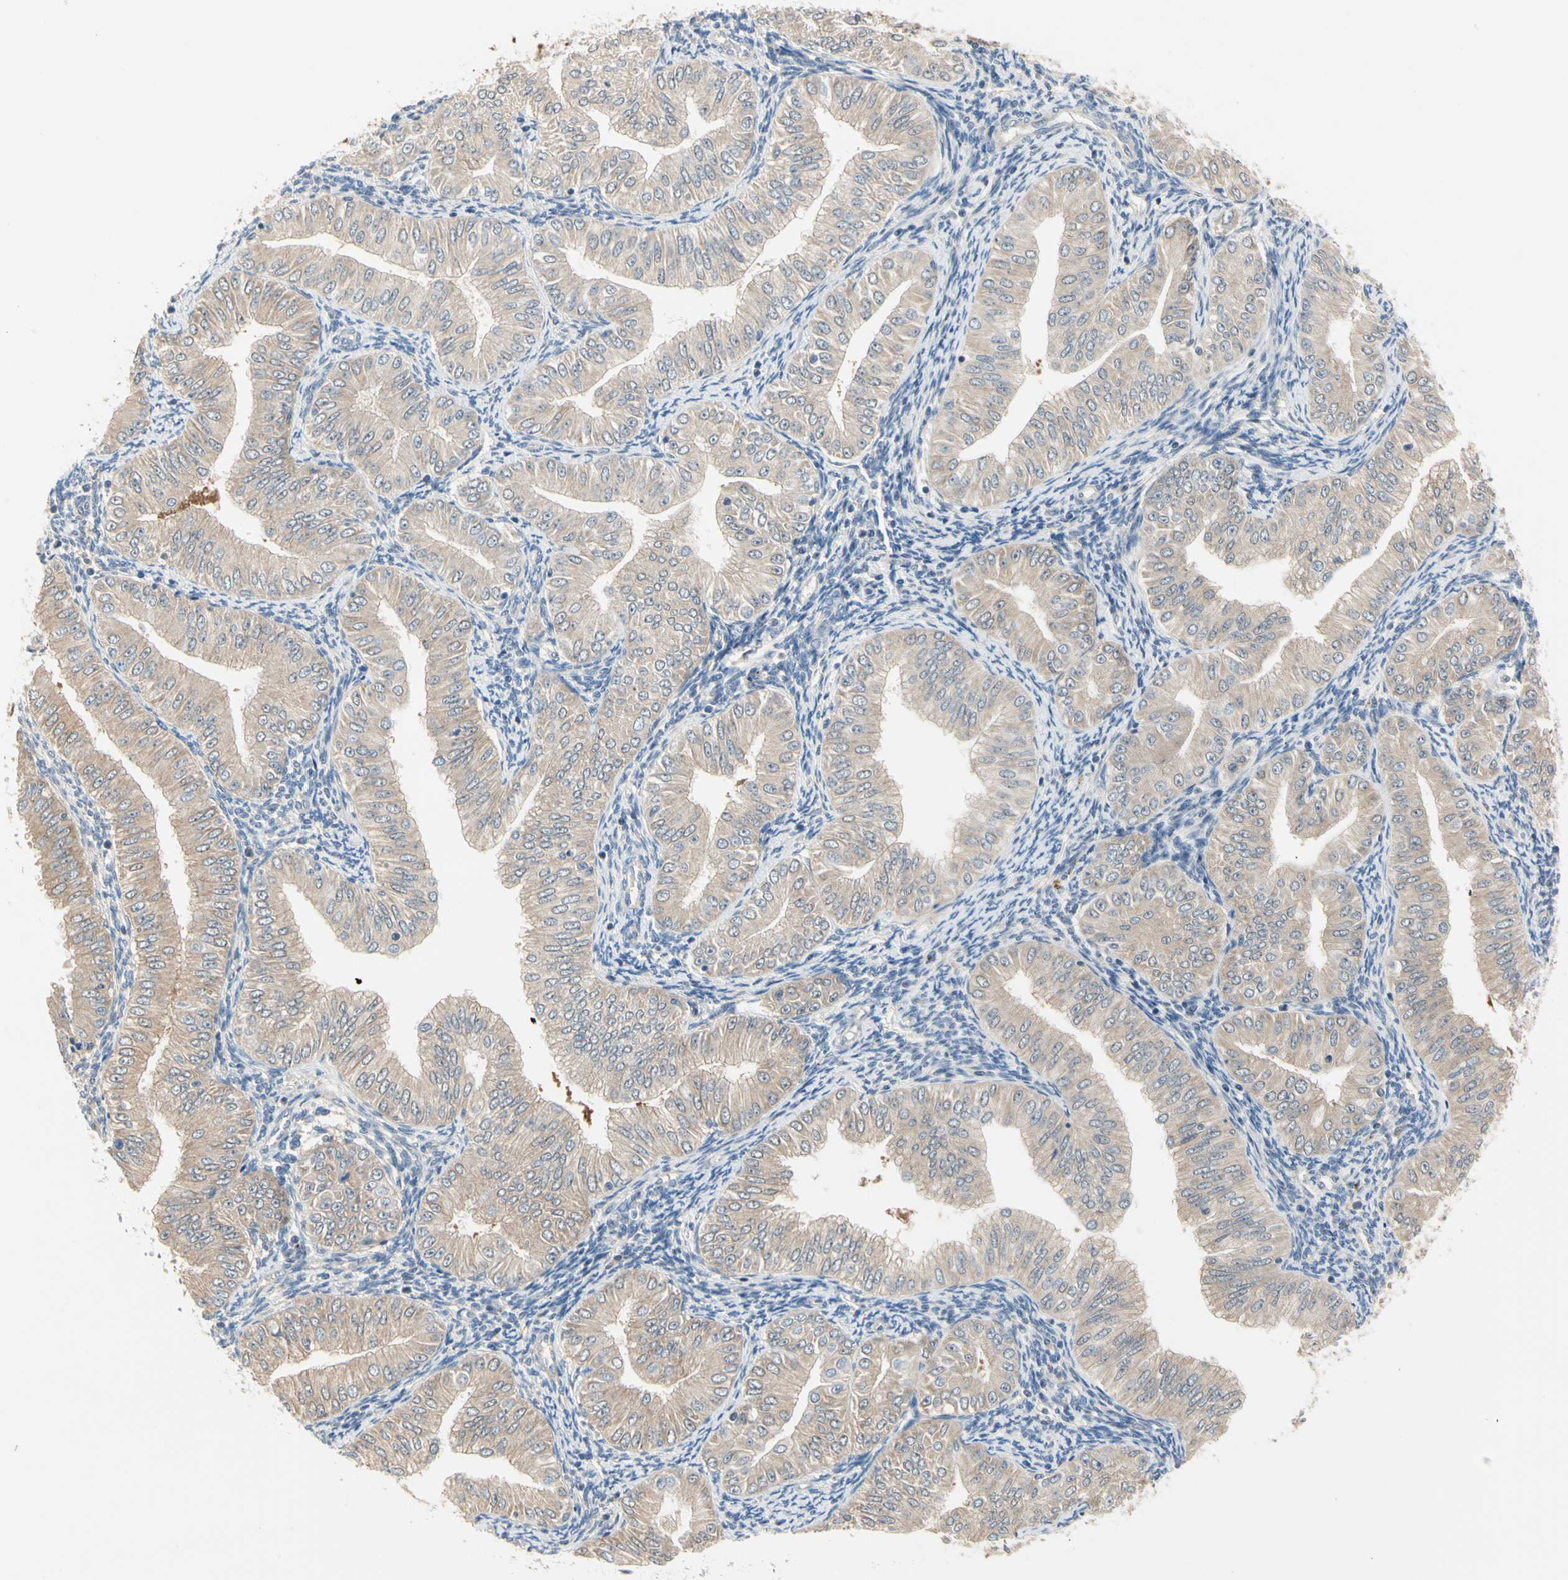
{"staining": {"intensity": "weak", "quantity": ">75%", "location": "cytoplasmic/membranous"}, "tissue": "endometrial cancer", "cell_type": "Tumor cells", "image_type": "cancer", "snomed": [{"axis": "morphology", "description": "Normal tissue, NOS"}, {"axis": "morphology", "description": "Adenocarcinoma, NOS"}, {"axis": "topography", "description": "Endometrium"}], "caption": "The immunohistochemical stain shows weak cytoplasmic/membranous positivity in tumor cells of endometrial cancer (adenocarcinoma) tissue.", "gene": "MPI", "patient": {"sex": "female", "age": 53}}